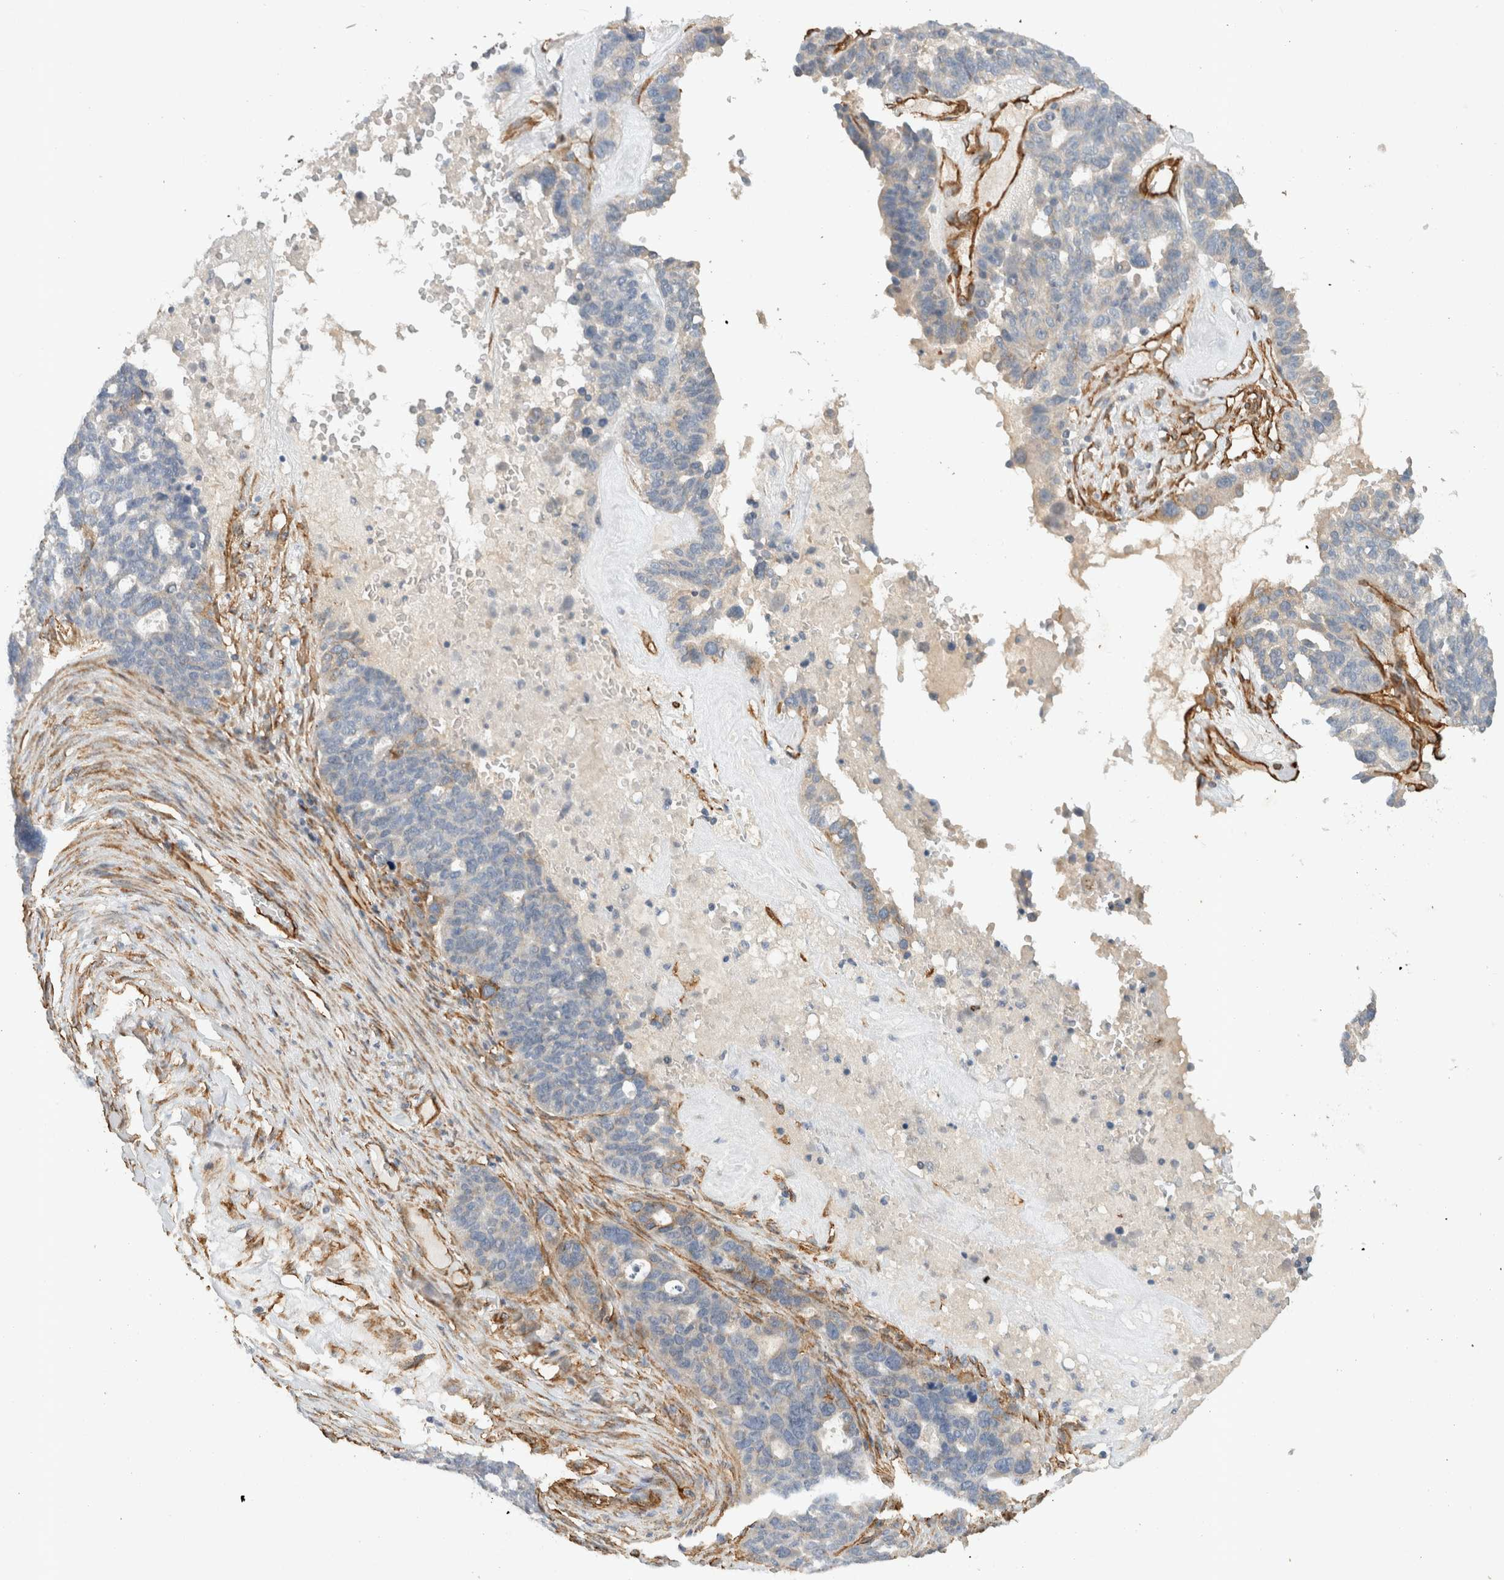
{"staining": {"intensity": "weak", "quantity": "<25%", "location": "cytoplasmic/membranous"}, "tissue": "ovarian cancer", "cell_type": "Tumor cells", "image_type": "cancer", "snomed": [{"axis": "morphology", "description": "Cystadenocarcinoma, serous, NOS"}, {"axis": "topography", "description": "Ovary"}], "caption": "DAB (3,3'-diaminobenzidine) immunohistochemical staining of human ovarian serous cystadenocarcinoma exhibits no significant expression in tumor cells.", "gene": "JMJD4", "patient": {"sex": "female", "age": 59}}